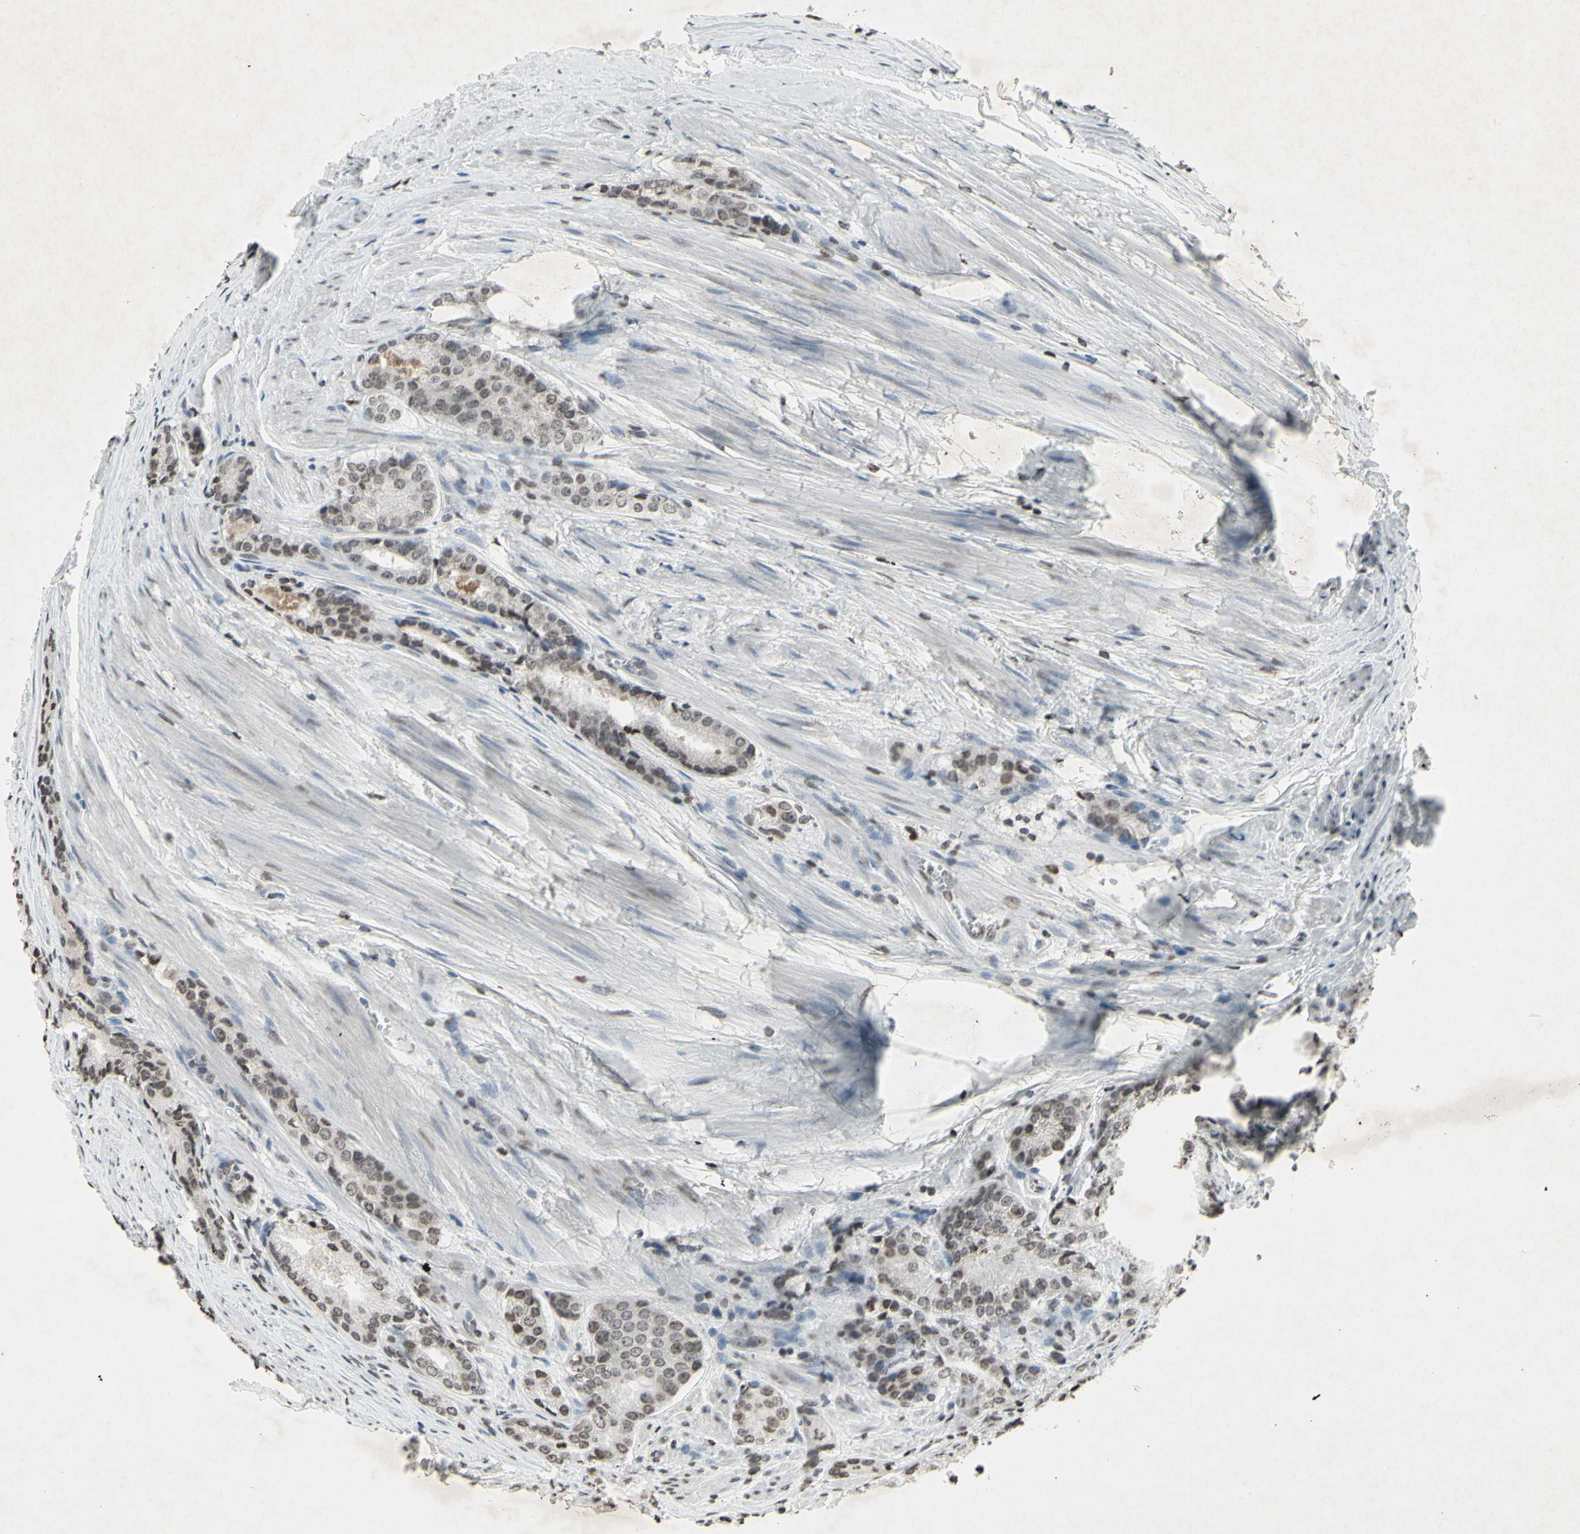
{"staining": {"intensity": "weak", "quantity": ">75%", "location": "nuclear"}, "tissue": "prostate cancer", "cell_type": "Tumor cells", "image_type": "cancer", "snomed": [{"axis": "morphology", "description": "Adenocarcinoma, Low grade"}, {"axis": "topography", "description": "Prostate"}], "caption": "Protein staining demonstrates weak nuclear staining in about >75% of tumor cells in adenocarcinoma (low-grade) (prostate). (DAB = brown stain, brightfield microscopy at high magnification).", "gene": "CD79B", "patient": {"sex": "male", "age": 60}}